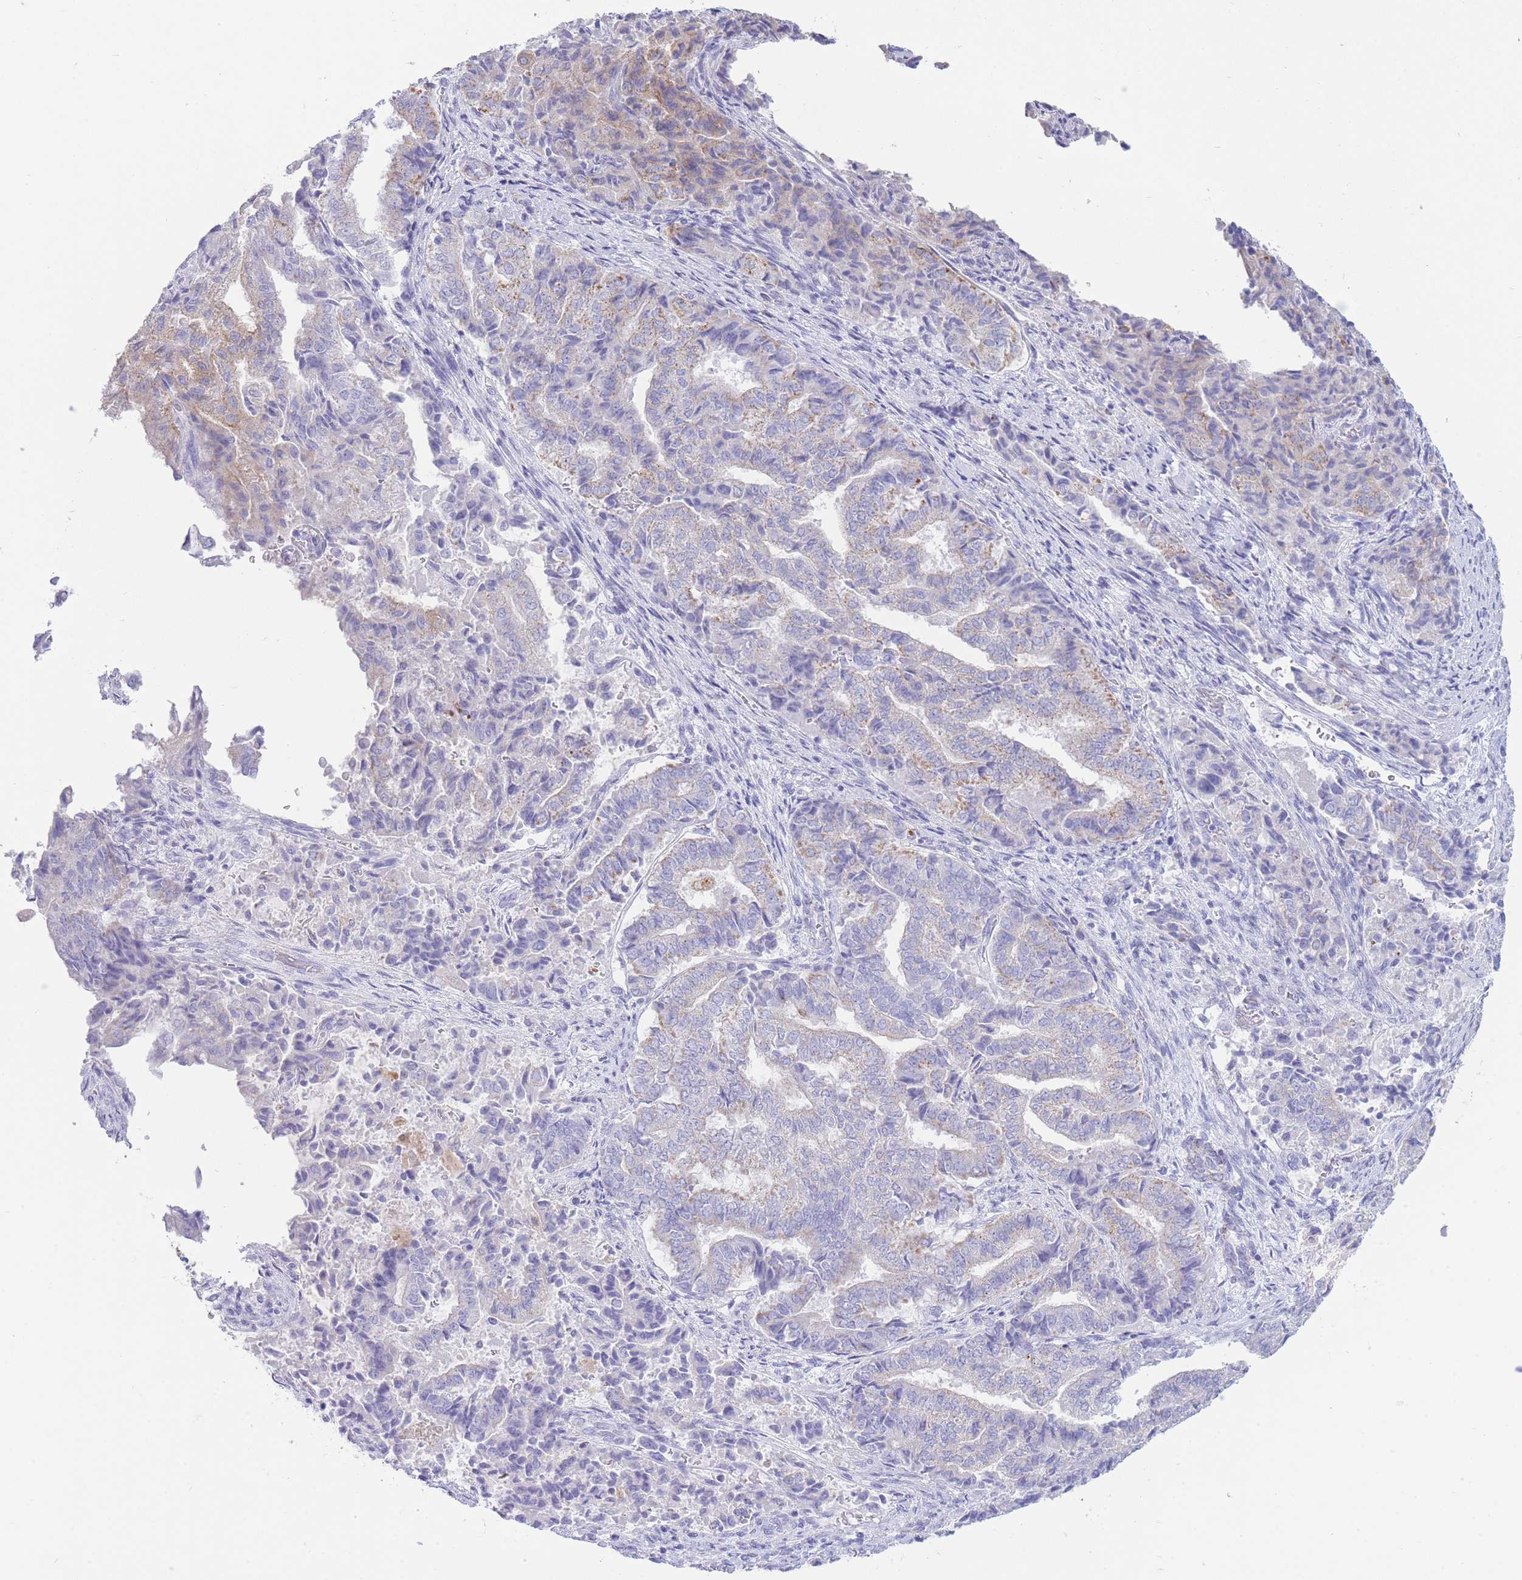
{"staining": {"intensity": "negative", "quantity": "none", "location": "none"}, "tissue": "endometrial cancer", "cell_type": "Tumor cells", "image_type": "cancer", "snomed": [{"axis": "morphology", "description": "Adenocarcinoma, NOS"}, {"axis": "topography", "description": "Endometrium"}], "caption": "Immunohistochemical staining of adenocarcinoma (endometrial) exhibits no significant staining in tumor cells. (DAB IHC with hematoxylin counter stain).", "gene": "VWA8", "patient": {"sex": "female", "age": 80}}